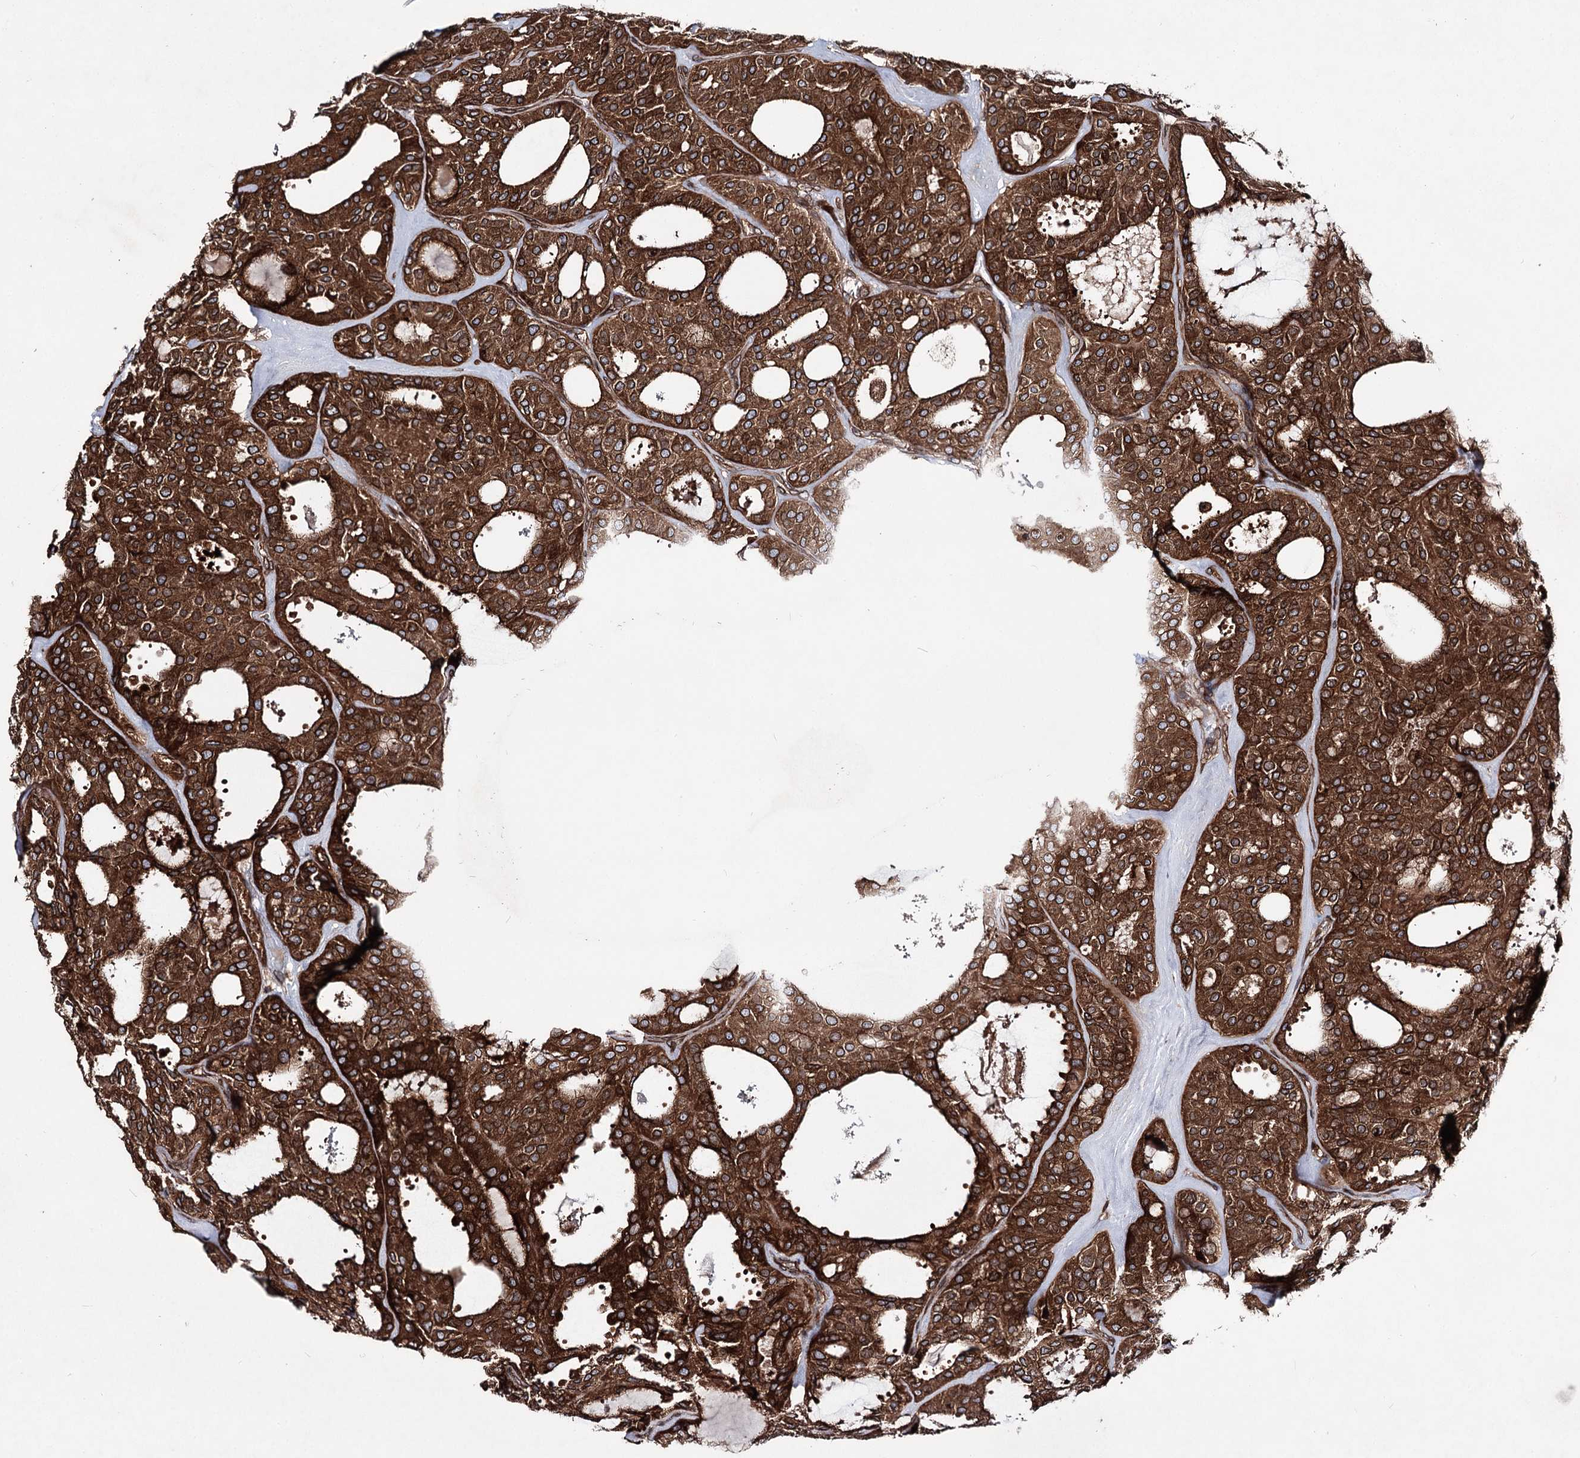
{"staining": {"intensity": "strong", "quantity": ">75%", "location": "cytoplasmic/membranous,nuclear"}, "tissue": "thyroid cancer", "cell_type": "Tumor cells", "image_type": "cancer", "snomed": [{"axis": "morphology", "description": "Follicular adenoma carcinoma, NOS"}, {"axis": "topography", "description": "Thyroid gland"}], "caption": "This is a histology image of IHC staining of thyroid cancer (follicular adenoma carcinoma), which shows strong expression in the cytoplasmic/membranous and nuclear of tumor cells.", "gene": "FGFR1OP2", "patient": {"sex": "male", "age": 75}}